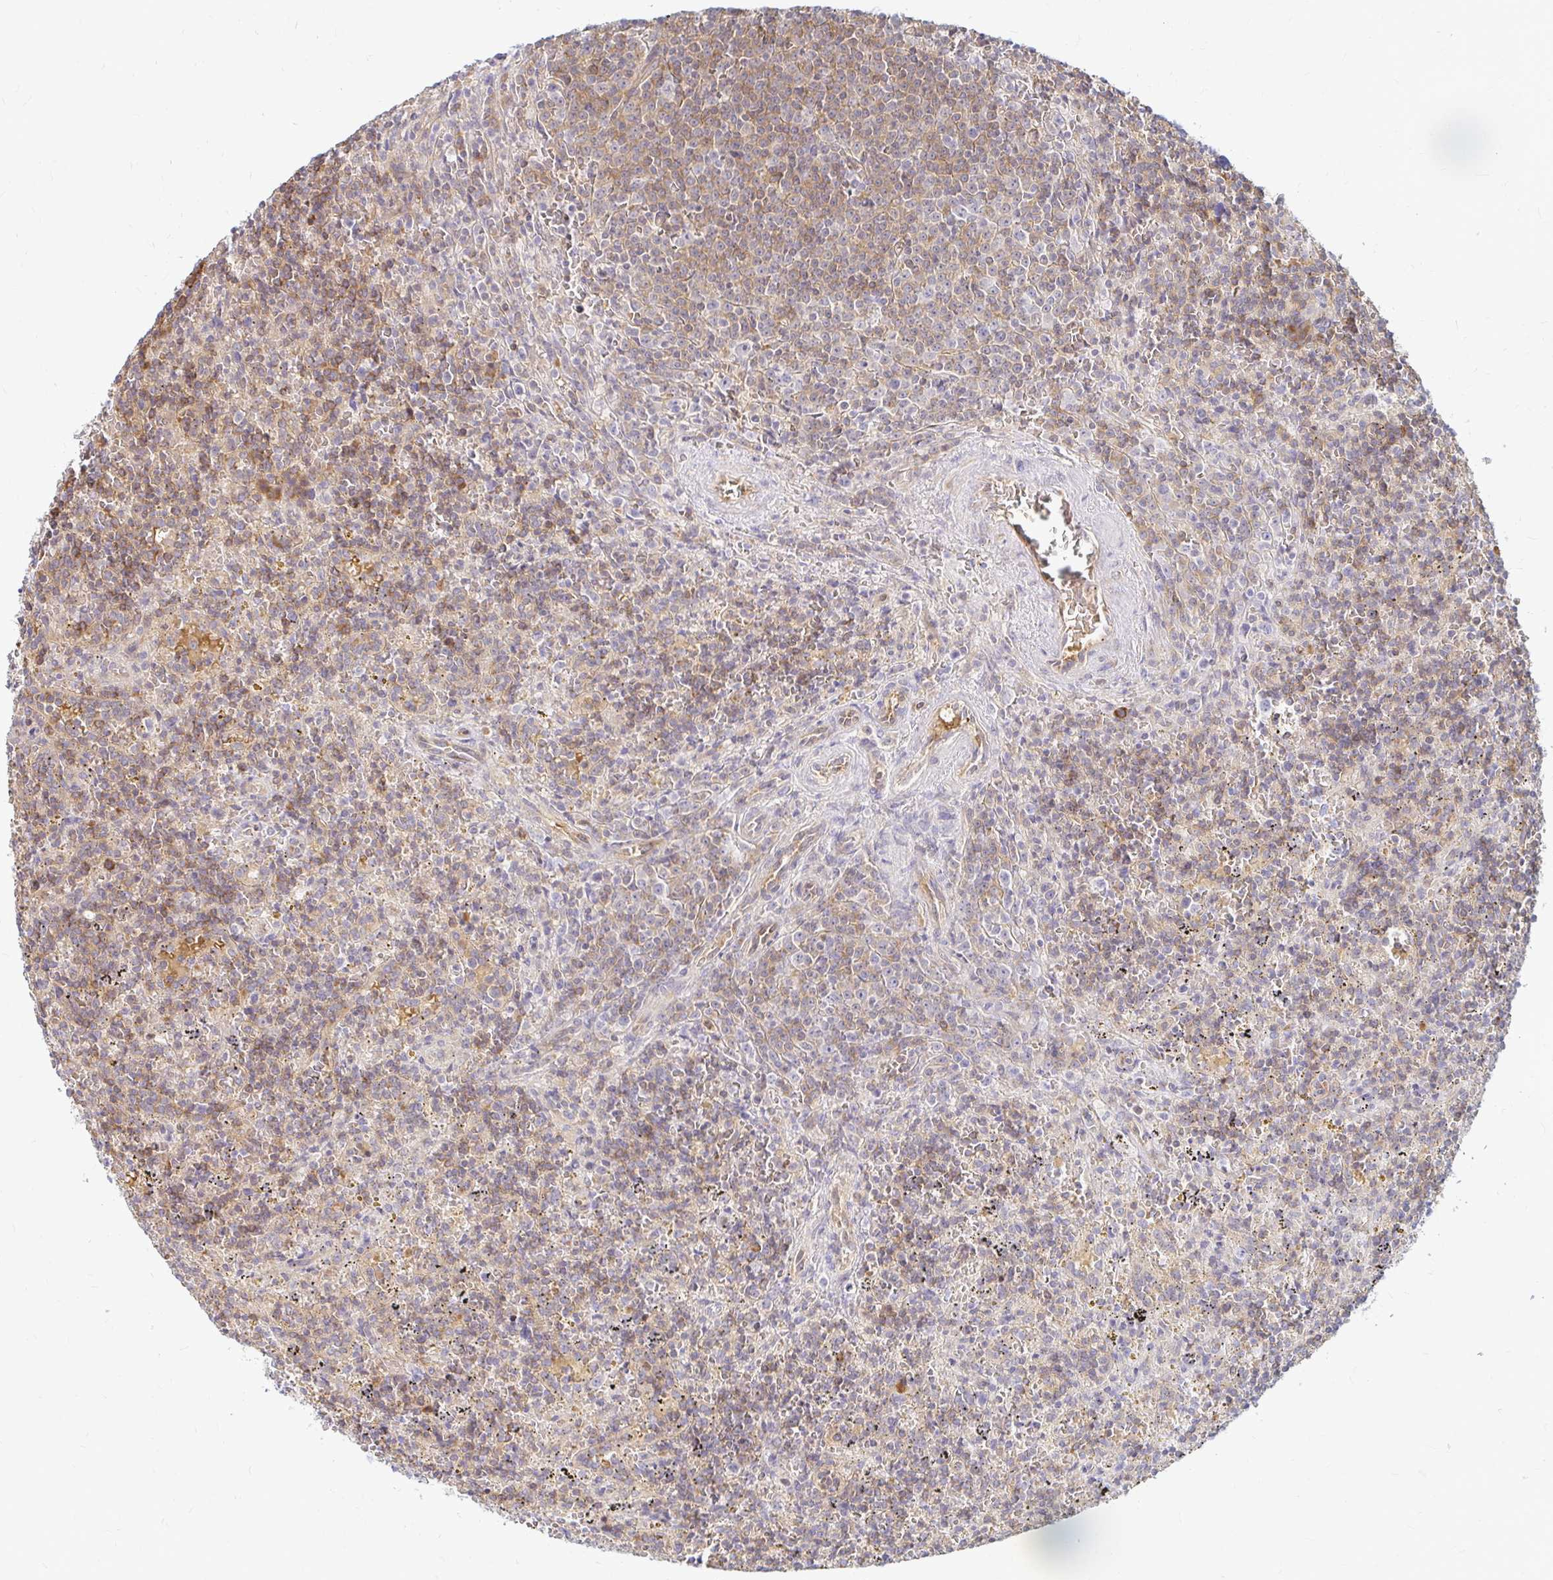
{"staining": {"intensity": "weak", "quantity": "25%-75%", "location": "cytoplasmic/membranous"}, "tissue": "lymphoma", "cell_type": "Tumor cells", "image_type": "cancer", "snomed": [{"axis": "morphology", "description": "Malignant lymphoma, non-Hodgkin's type, Low grade"}, {"axis": "topography", "description": "Spleen"}], "caption": "The image shows staining of malignant lymphoma, non-Hodgkin's type (low-grade), revealing weak cytoplasmic/membranous protein staining (brown color) within tumor cells.", "gene": "CAST", "patient": {"sex": "male", "age": 67}}